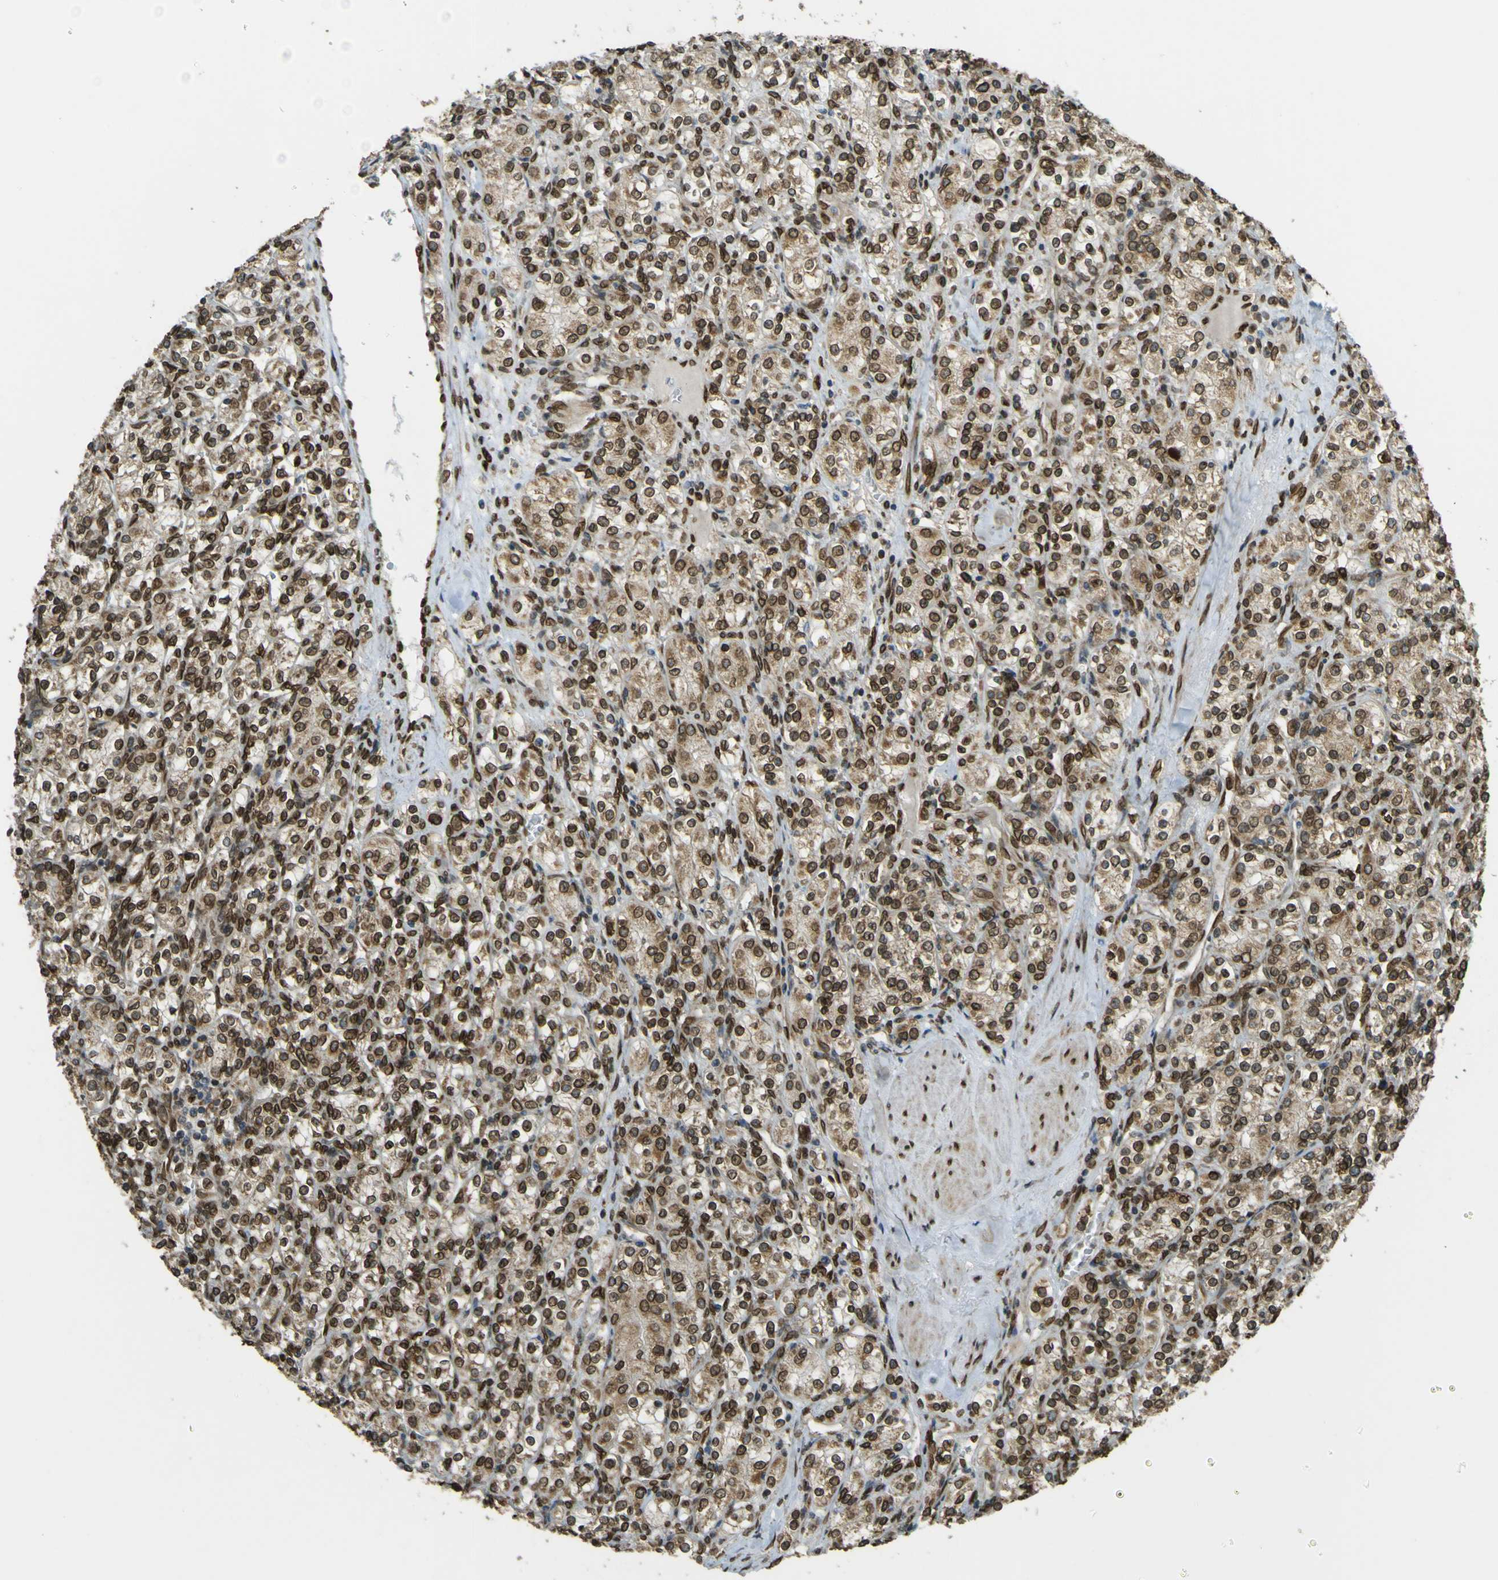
{"staining": {"intensity": "moderate", "quantity": ">75%", "location": "cytoplasmic/membranous,nuclear"}, "tissue": "renal cancer", "cell_type": "Tumor cells", "image_type": "cancer", "snomed": [{"axis": "morphology", "description": "Adenocarcinoma, NOS"}, {"axis": "topography", "description": "Kidney"}], "caption": "A brown stain shows moderate cytoplasmic/membranous and nuclear positivity of a protein in adenocarcinoma (renal) tumor cells. The staining was performed using DAB (3,3'-diaminobenzidine), with brown indicating positive protein expression. Nuclei are stained blue with hematoxylin.", "gene": "GALNT1", "patient": {"sex": "male", "age": 77}}